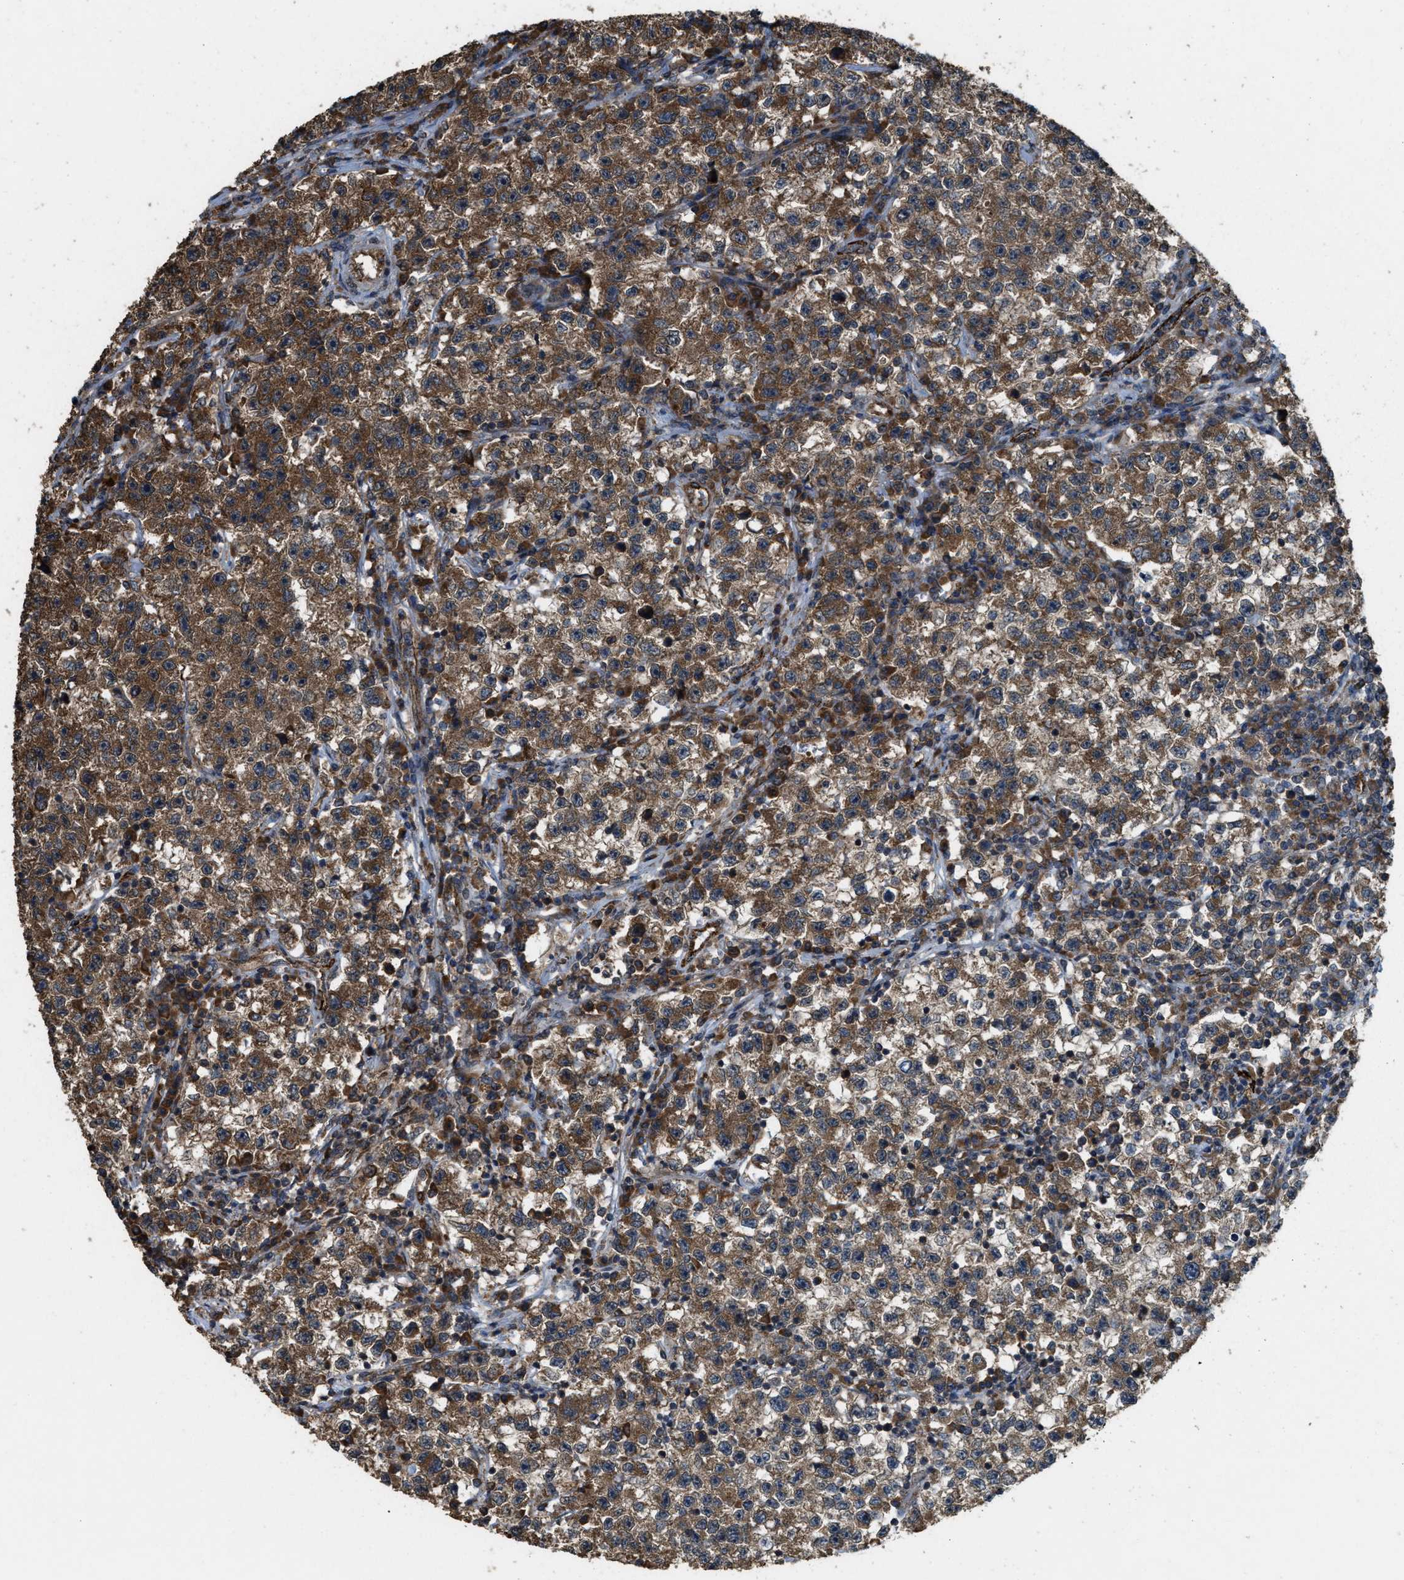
{"staining": {"intensity": "moderate", "quantity": ">75%", "location": "cytoplasmic/membranous"}, "tissue": "testis cancer", "cell_type": "Tumor cells", "image_type": "cancer", "snomed": [{"axis": "morphology", "description": "Seminoma, NOS"}, {"axis": "topography", "description": "Testis"}], "caption": "Testis cancer (seminoma) tissue demonstrates moderate cytoplasmic/membranous staining in approximately >75% of tumor cells, visualized by immunohistochemistry.", "gene": "ARHGEF5", "patient": {"sex": "male", "age": 22}}